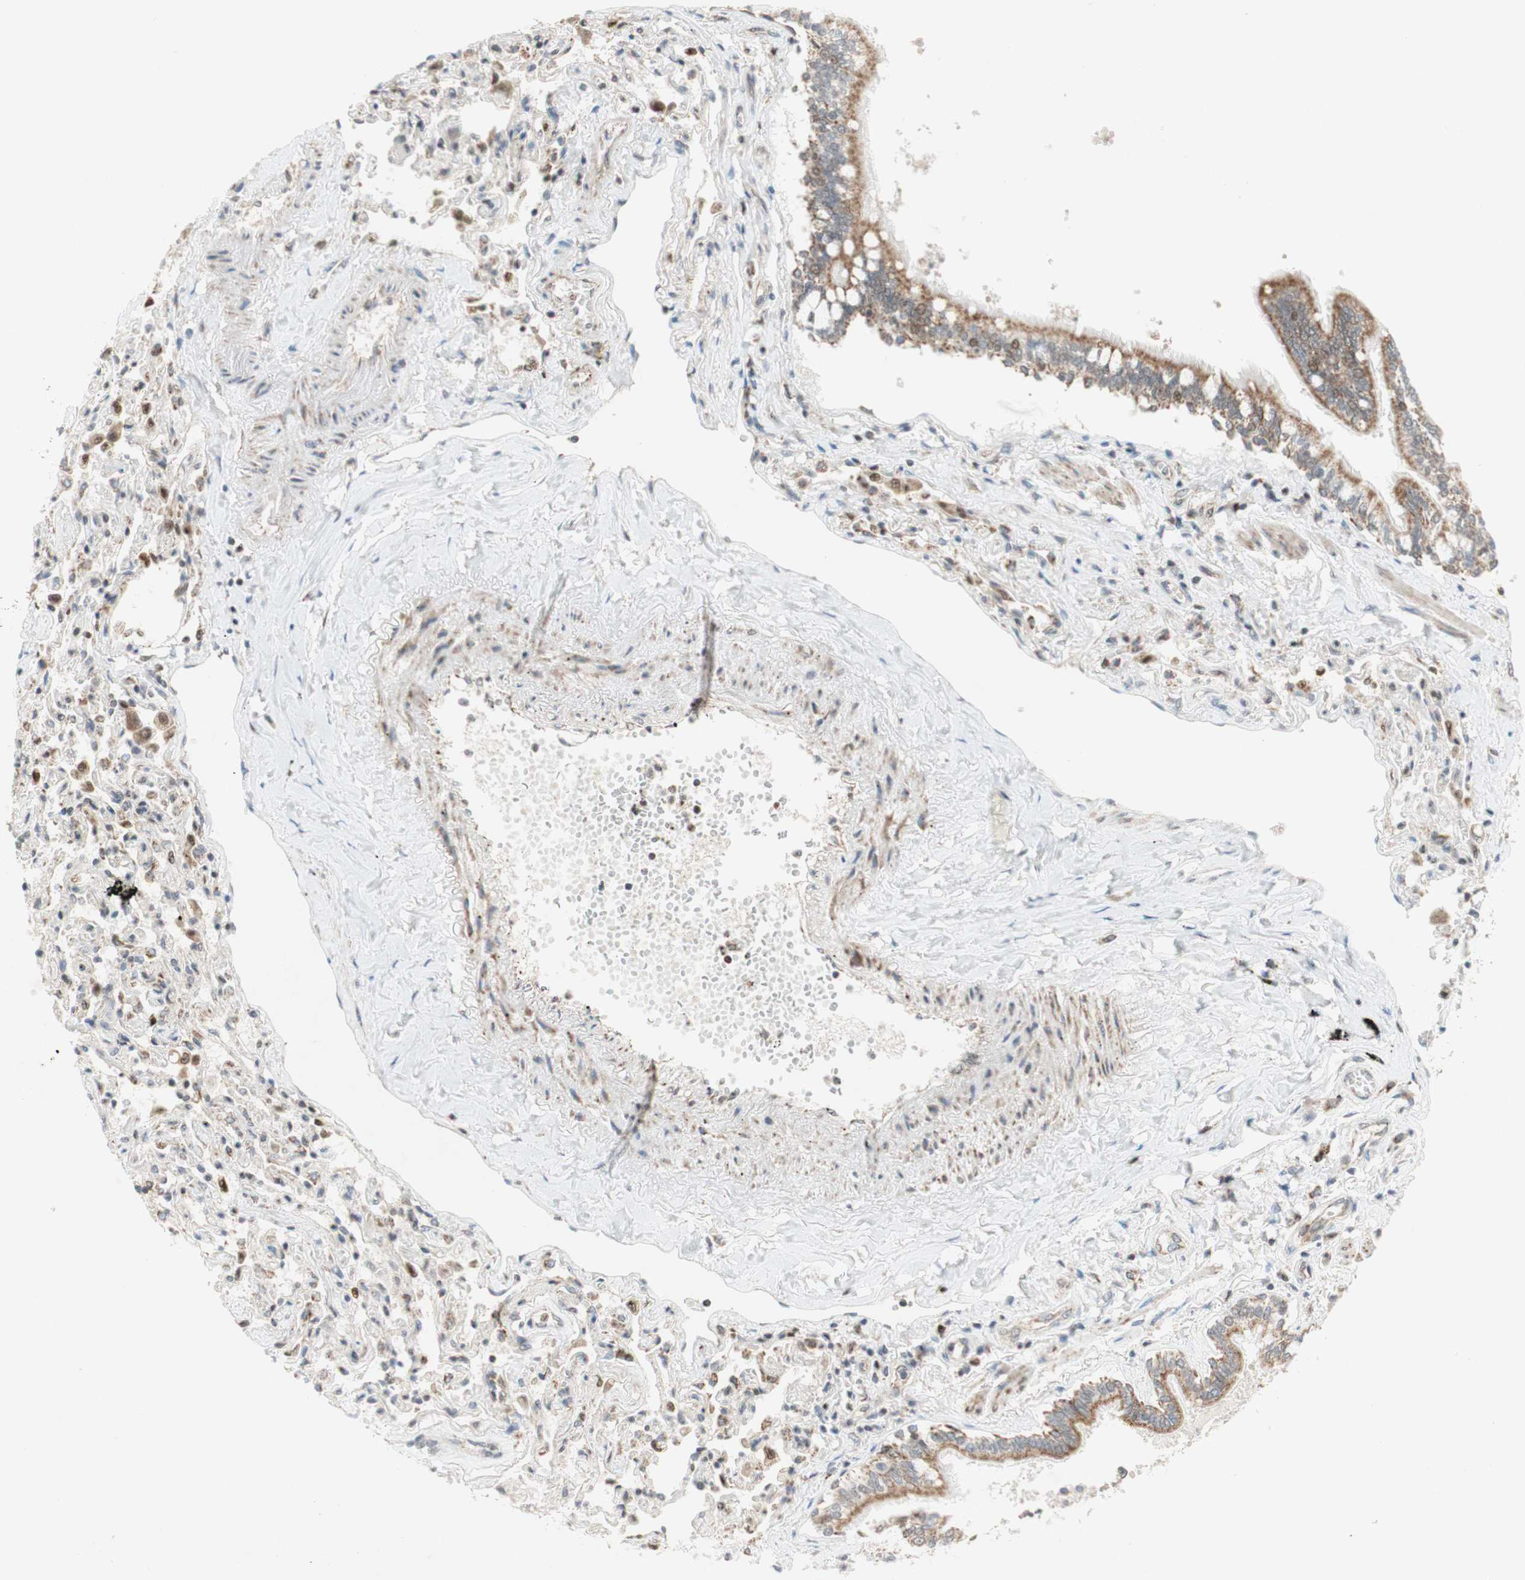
{"staining": {"intensity": "moderate", "quantity": "25%-75%", "location": "cytoplasmic/membranous"}, "tissue": "bronchus", "cell_type": "Respiratory epithelial cells", "image_type": "normal", "snomed": [{"axis": "morphology", "description": "Normal tissue, NOS"}, {"axis": "topography", "description": "Bronchus"}, {"axis": "topography", "description": "Lung"}], "caption": "A high-resolution photomicrograph shows immunohistochemistry (IHC) staining of normal bronchus, which displays moderate cytoplasmic/membranous staining in approximately 25%-75% of respiratory epithelial cells.", "gene": "DNMT3A", "patient": {"sex": "male", "age": 64}}